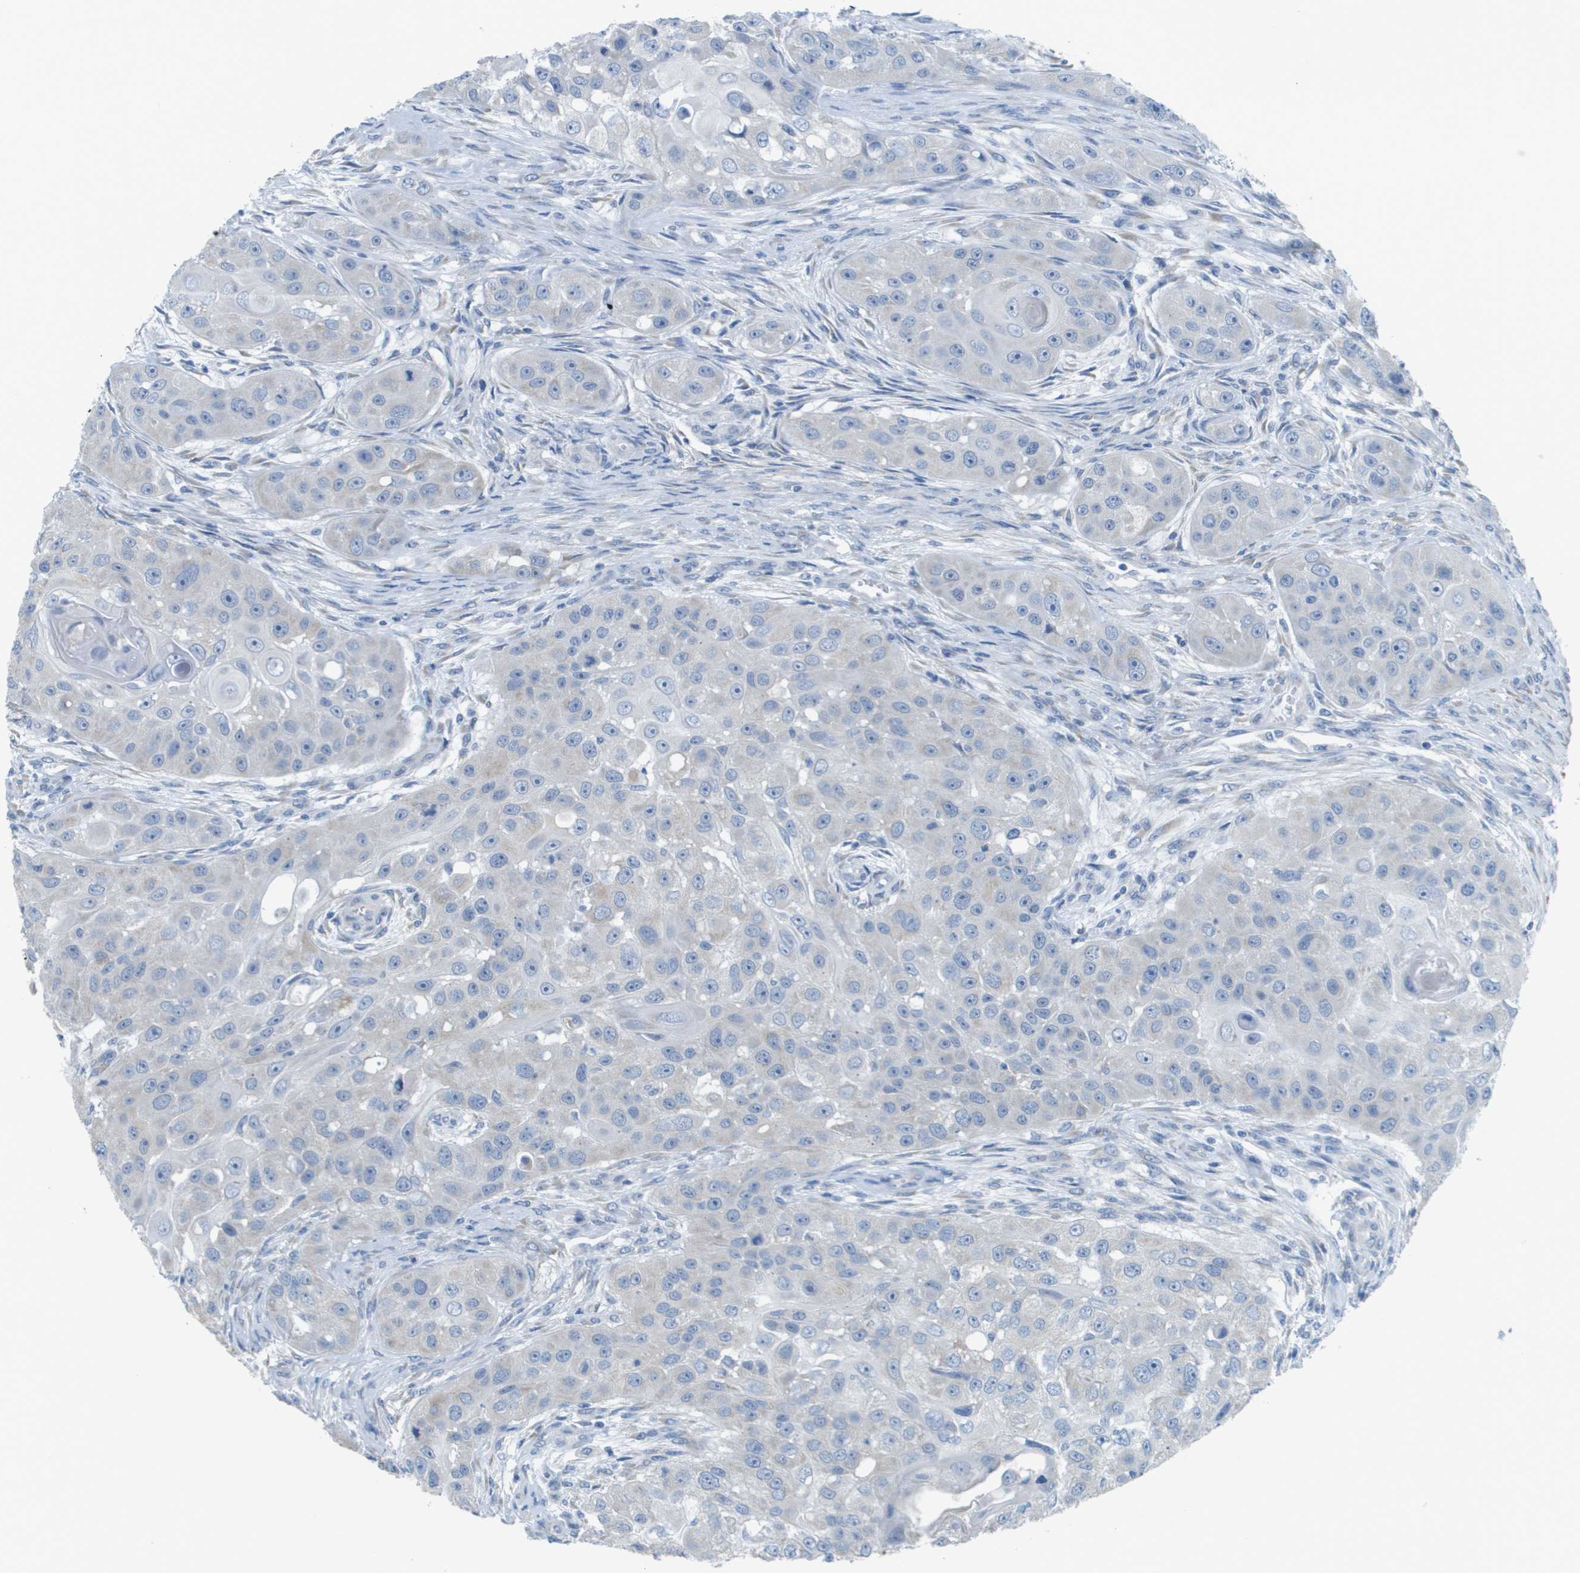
{"staining": {"intensity": "negative", "quantity": "none", "location": "none"}, "tissue": "head and neck cancer", "cell_type": "Tumor cells", "image_type": "cancer", "snomed": [{"axis": "morphology", "description": "Normal tissue, NOS"}, {"axis": "morphology", "description": "Squamous cell carcinoma, NOS"}, {"axis": "topography", "description": "Skeletal muscle"}, {"axis": "topography", "description": "Head-Neck"}], "caption": "An IHC photomicrograph of head and neck squamous cell carcinoma is shown. There is no staining in tumor cells of head and neck squamous cell carcinoma.", "gene": "PTGDR2", "patient": {"sex": "male", "age": 51}}